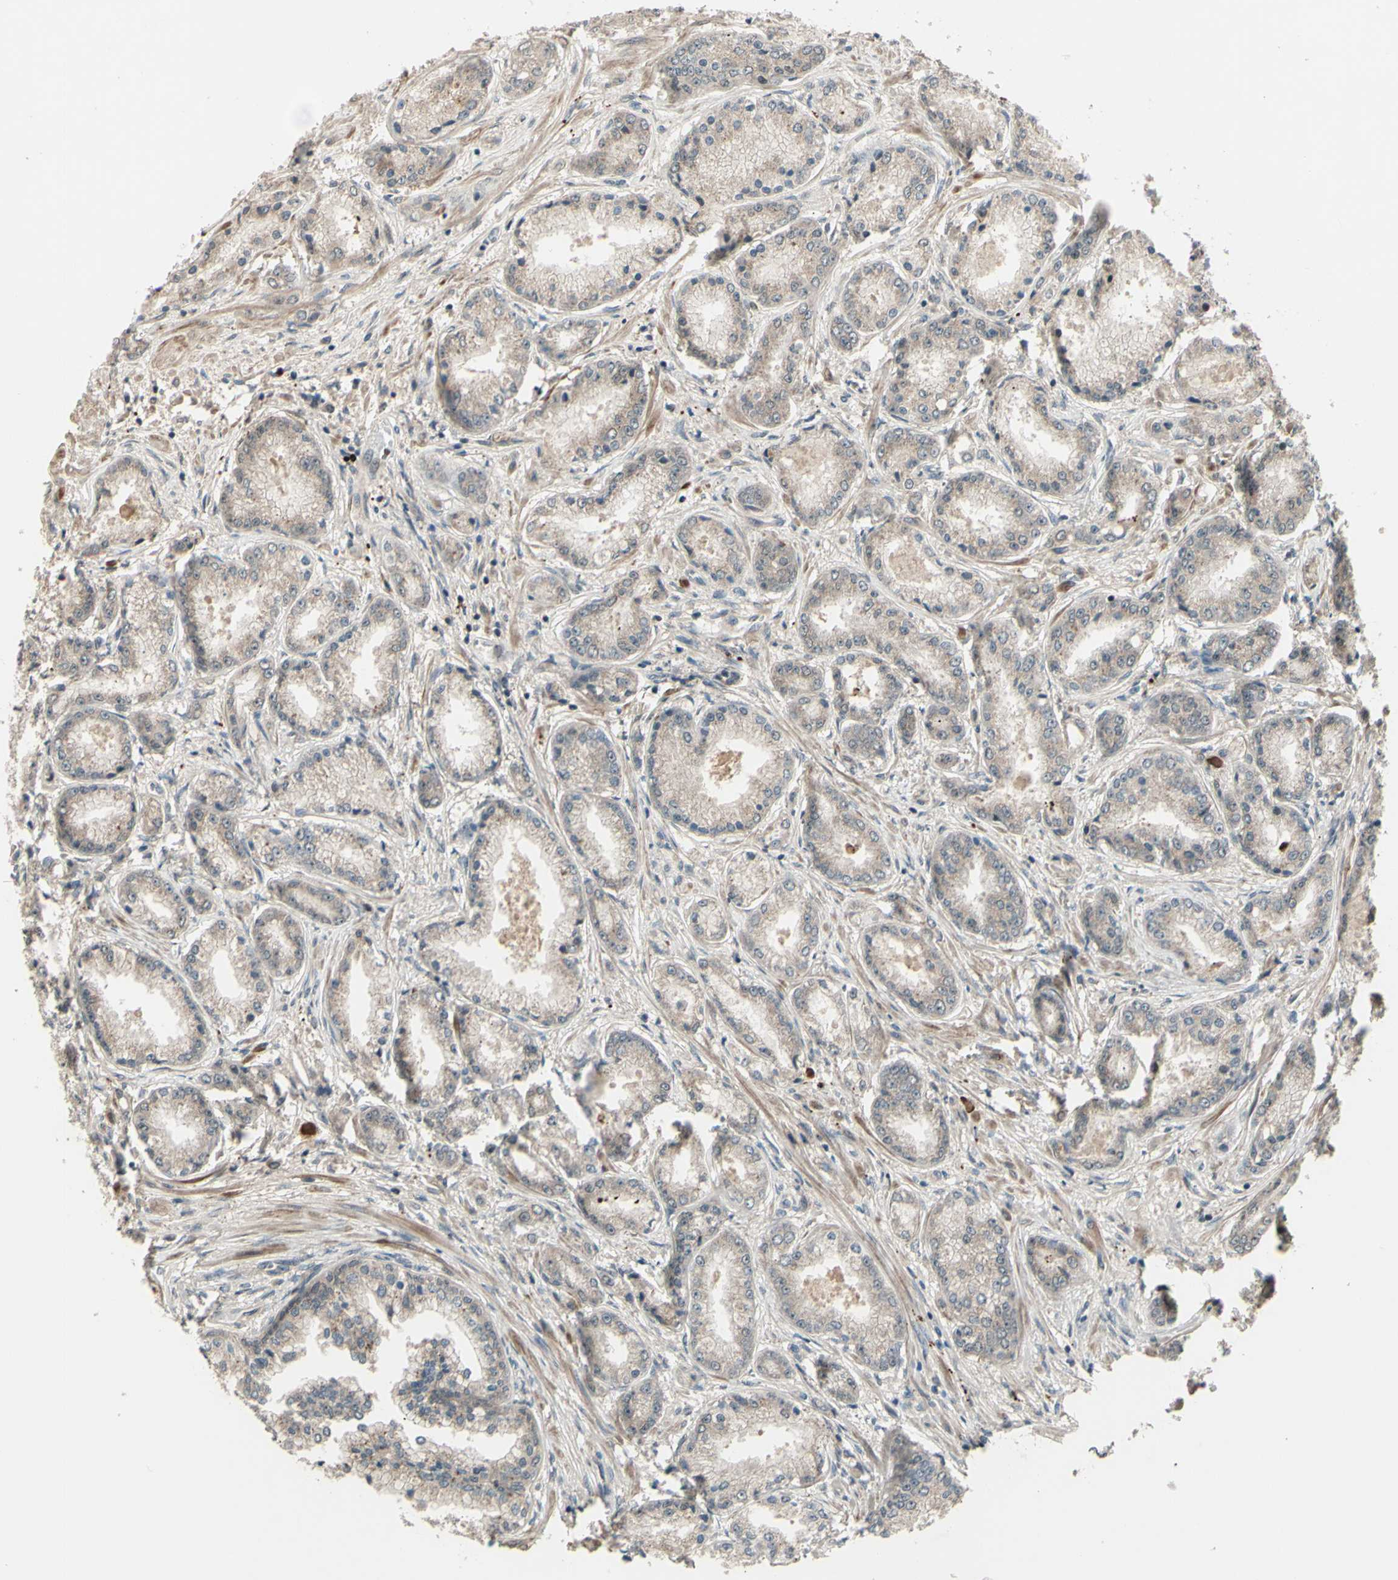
{"staining": {"intensity": "weak", "quantity": ">75%", "location": "cytoplasmic/membranous"}, "tissue": "prostate cancer", "cell_type": "Tumor cells", "image_type": "cancer", "snomed": [{"axis": "morphology", "description": "Adenocarcinoma, High grade"}, {"axis": "topography", "description": "Prostate"}], "caption": "High-power microscopy captured an immunohistochemistry histopathology image of adenocarcinoma (high-grade) (prostate), revealing weak cytoplasmic/membranous positivity in approximately >75% of tumor cells.", "gene": "MLF2", "patient": {"sex": "male", "age": 59}}